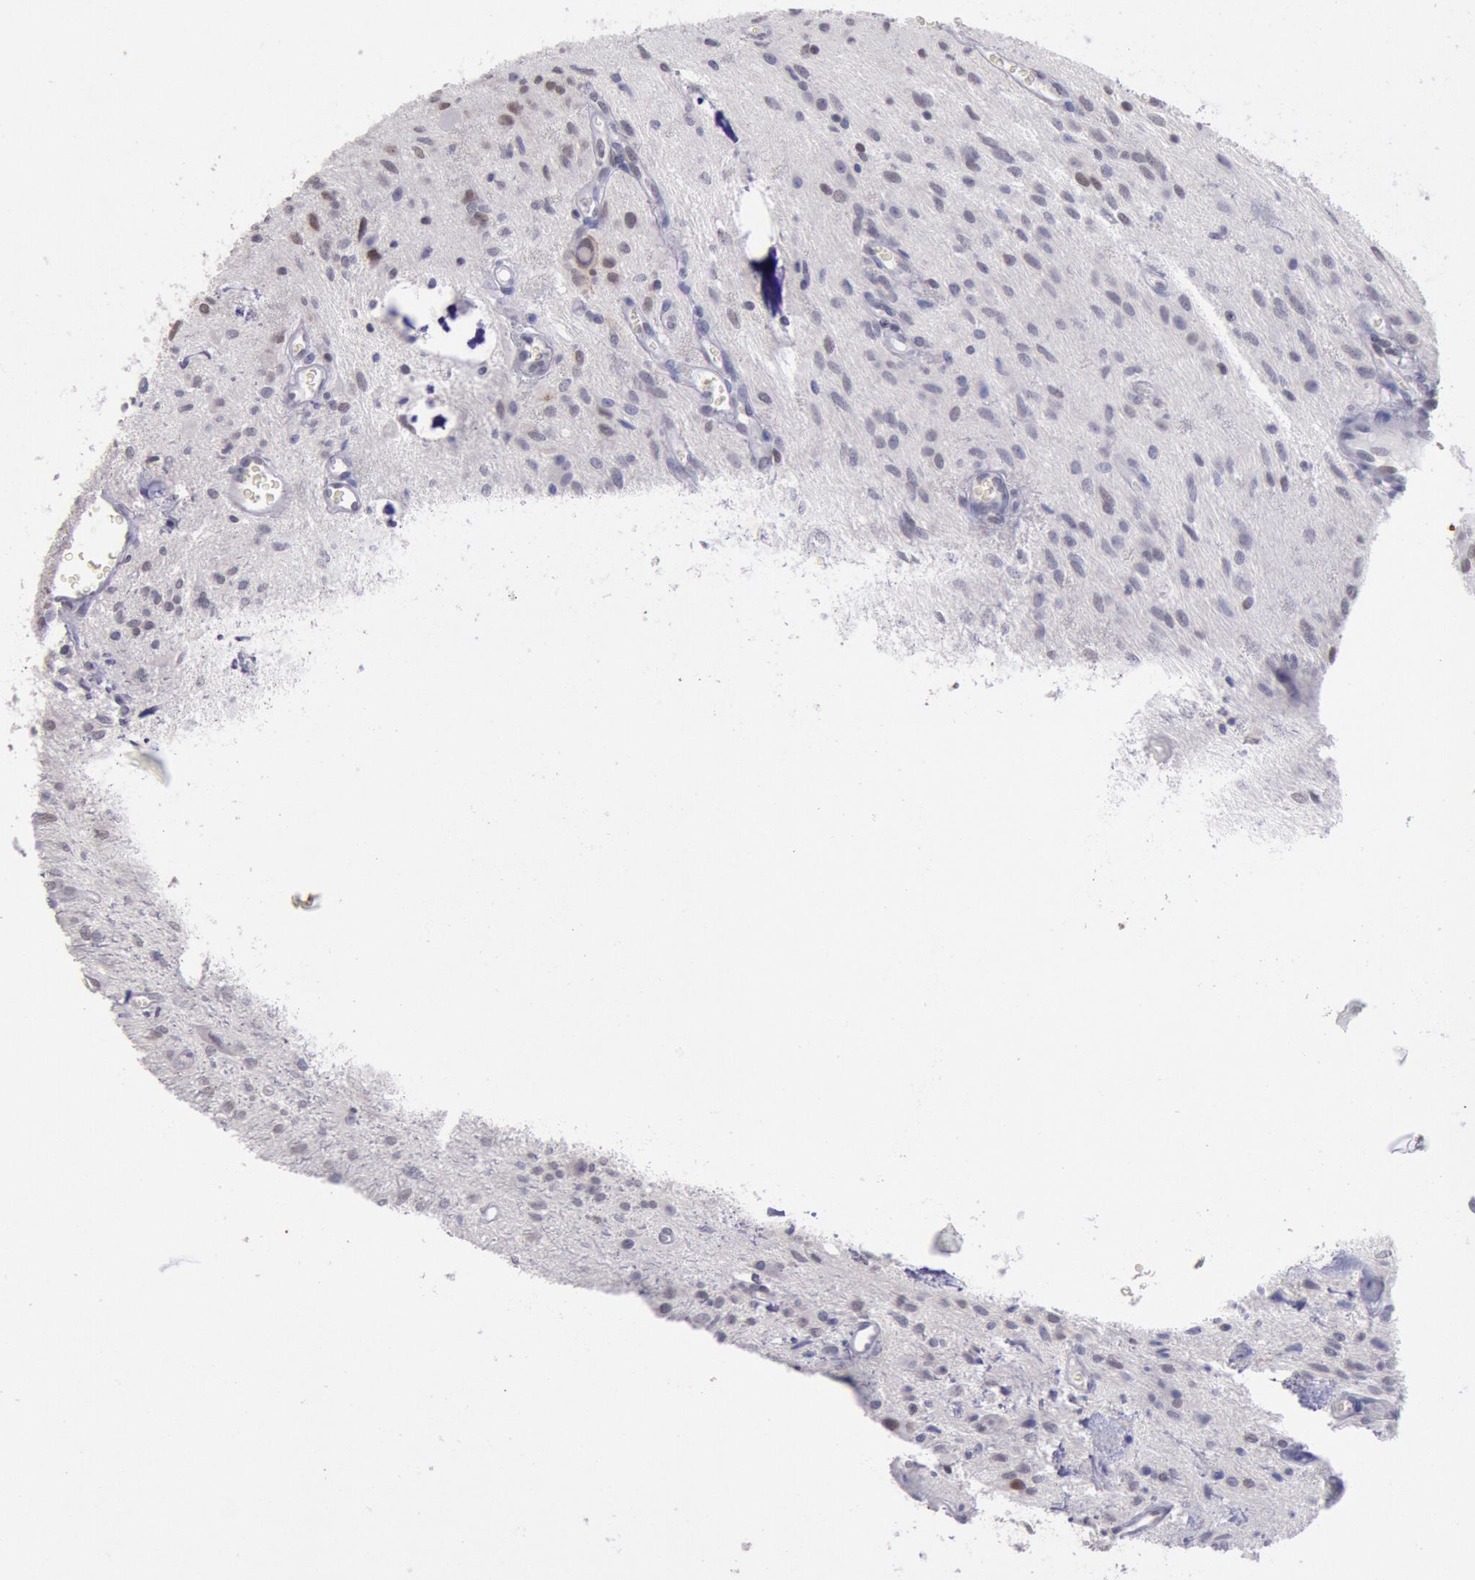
{"staining": {"intensity": "weak", "quantity": "<25%", "location": "nuclear"}, "tissue": "glioma", "cell_type": "Tumor cells", "image_type": "cancer", "snomed": [{"axis": "morphology", "description": "Glioma, malignant, Low grade"}, {"axis": "topography", "description": "Brain"}], "caption": "Tumor cells are negative for brown protein staining in glioma. Brightfield microscopy of IHC stained with DAB (brown) and hematoxylin (blue), captured at high magnification.", "gene": "MYH7", "patient": {"sex": "female", "age": 15}}